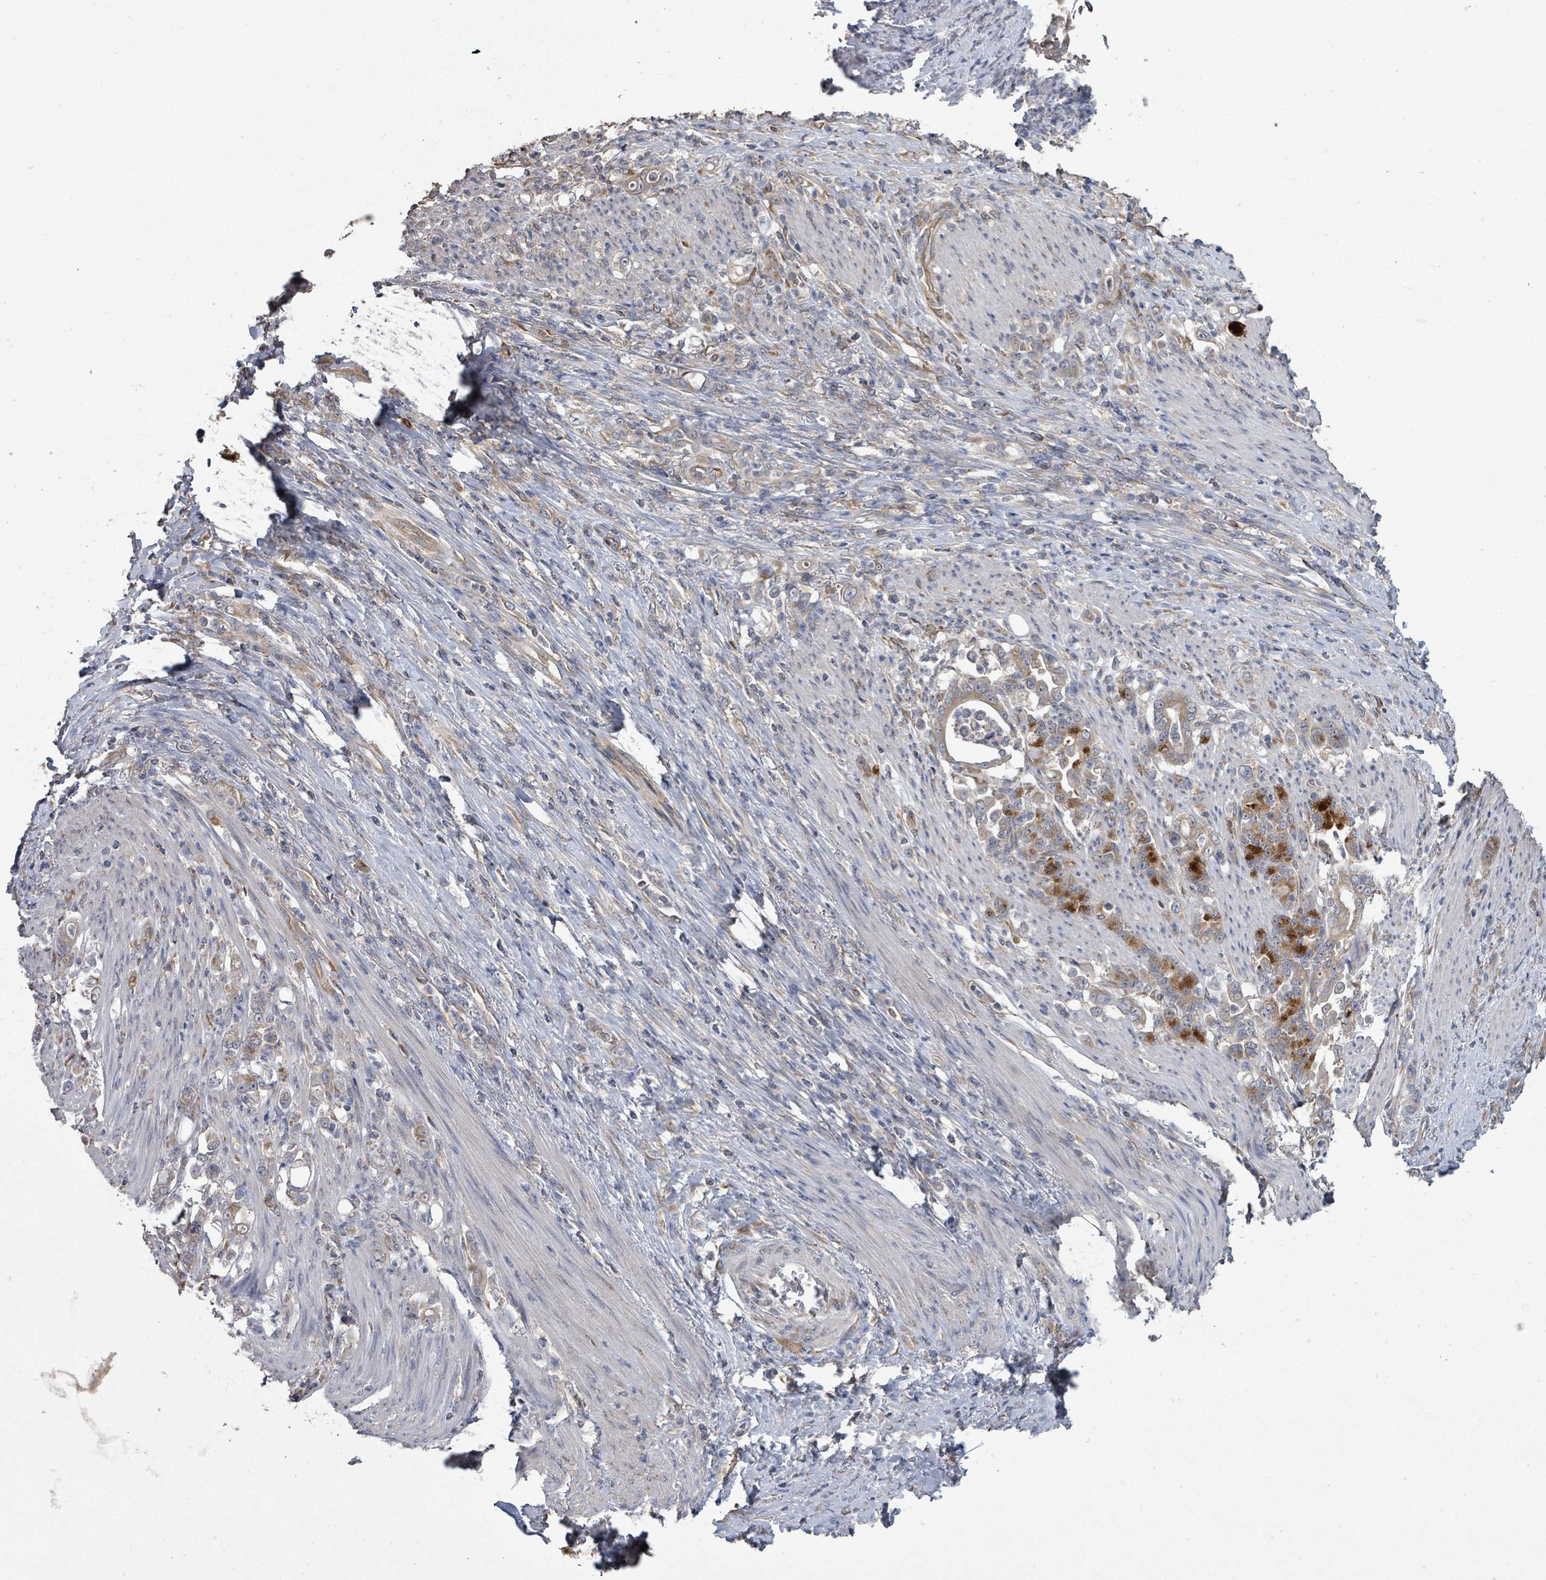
{"staining": {"intensity": "strong", "quantity": "<25%", "location": "cytoplasmic/membranous"}, "tissue": "stomach cancer", "cell_type": "Tumor cells", "image_type": "cancer", "snomed": [{"axis": "morphology", "description": "Normal tissue, NOS"}, {"axis": "morphology", "description": "Adenocarcinoma, NOS"}, {"axis": "topography", "description": "Stomach"}], "caption": "Brown immunohistochemical staining in human stomach cancer (adenocarcinoma) demonstrates strong cytoplasmic/membranous positivity in approximately <25% of tumor cells. (brown staining indicates protein expression, while blue staining denotes nuclei).", "gene": "SLC9A7", "patient": {"sex": "female", "age": 79}}